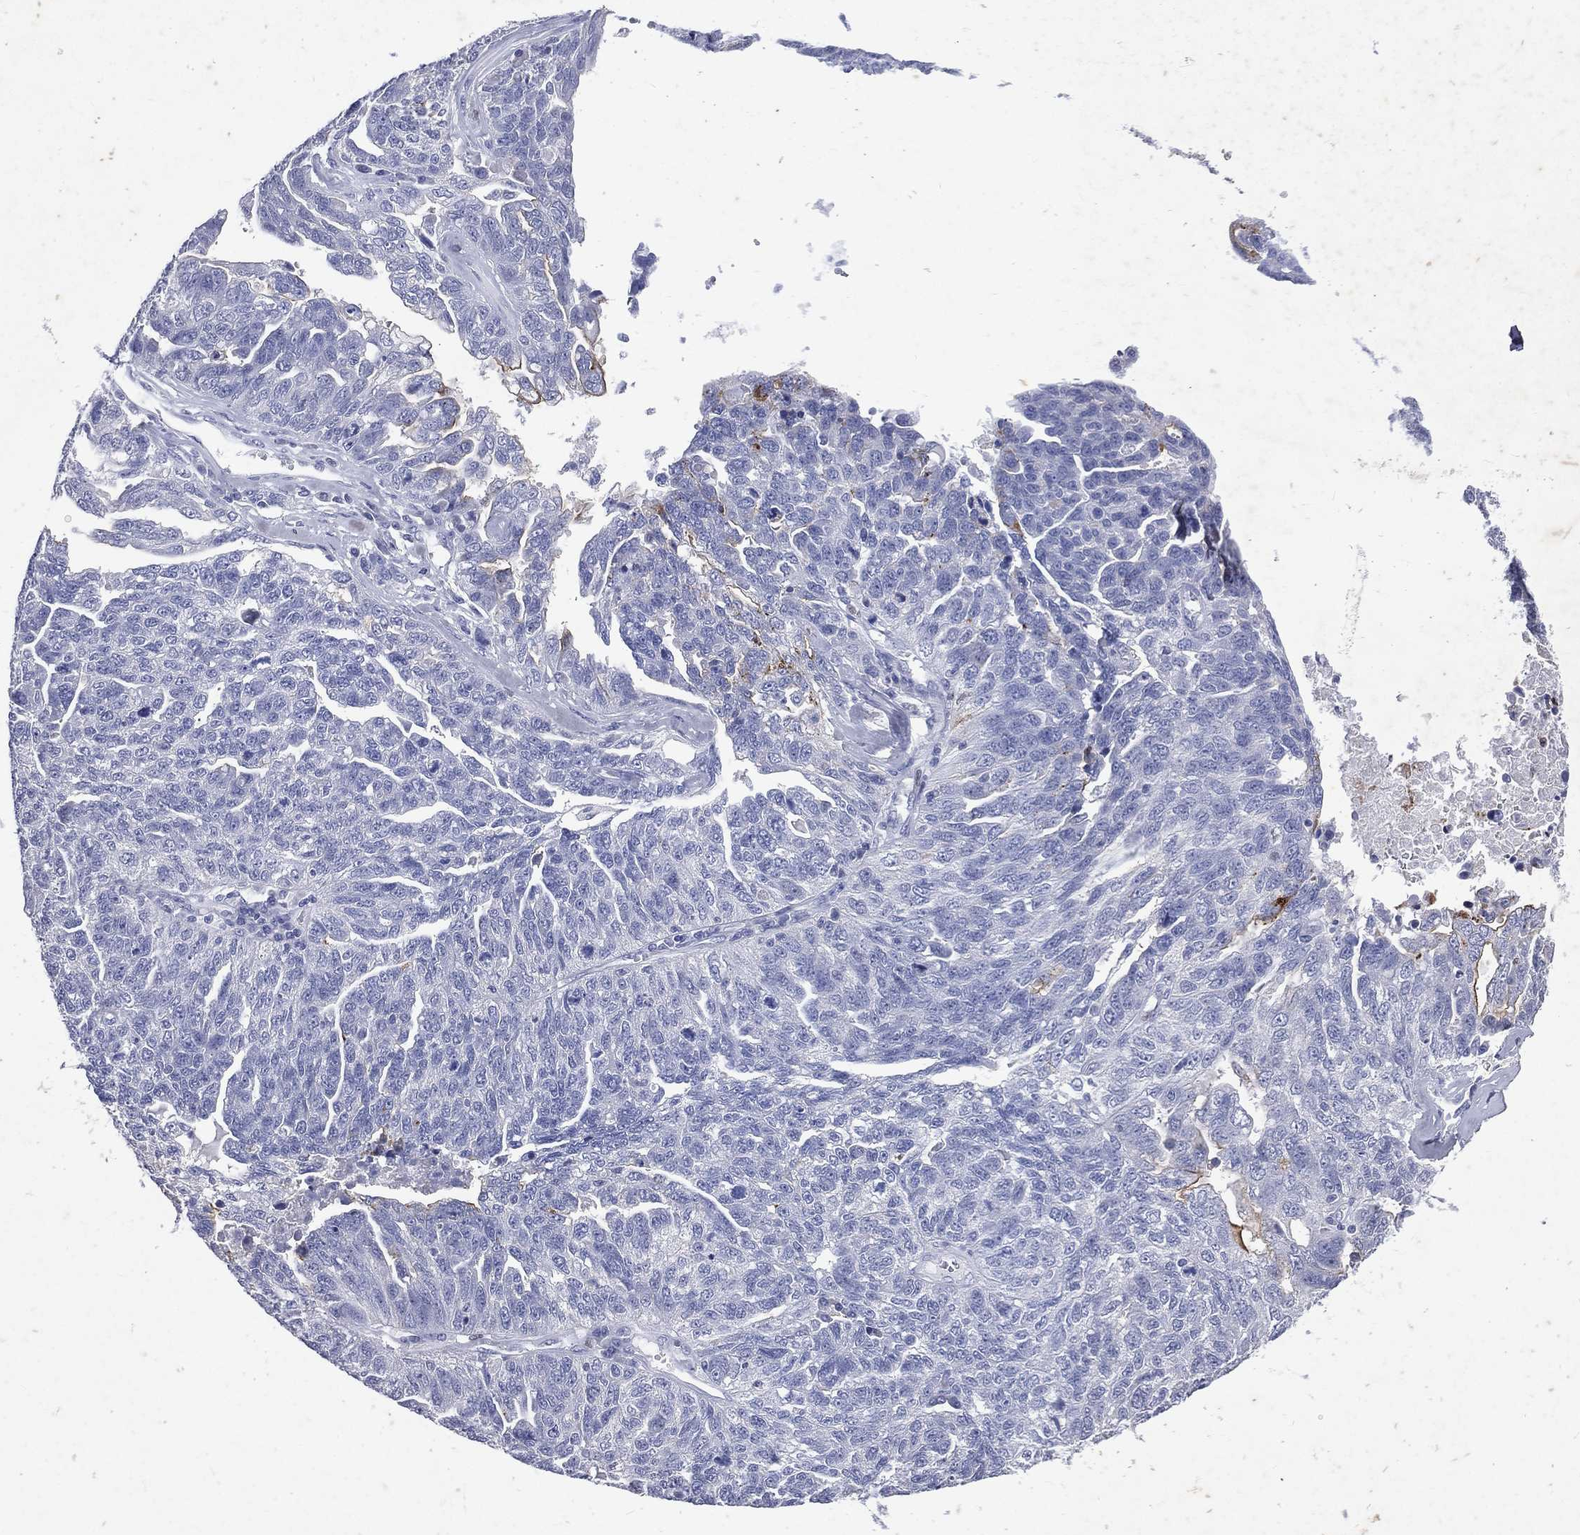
{"staining": {"intensity": "negative", "quantity": "none", "location": "none"}, "tissue": "ovarian cancer", "cell_type": "Tumor cells", "image_type": "cancer", "snomed": [{"axis": "morphology", "description": "Cystadenocarcinoma, serous, NOS"}, {"axis": "topography", "description": "Ovary"}], "caption": "The immunohistochemistry image has no significant expression in tumor cells of serous cystadenocarcinoma (ovarian) tissue. (DAB (3,3'-diaminobenzidine) IHC visualized using brightfield microscopy, high magnification).", "gene": "SLC34A2", "patient": {"sex": "female", "age": 71}}